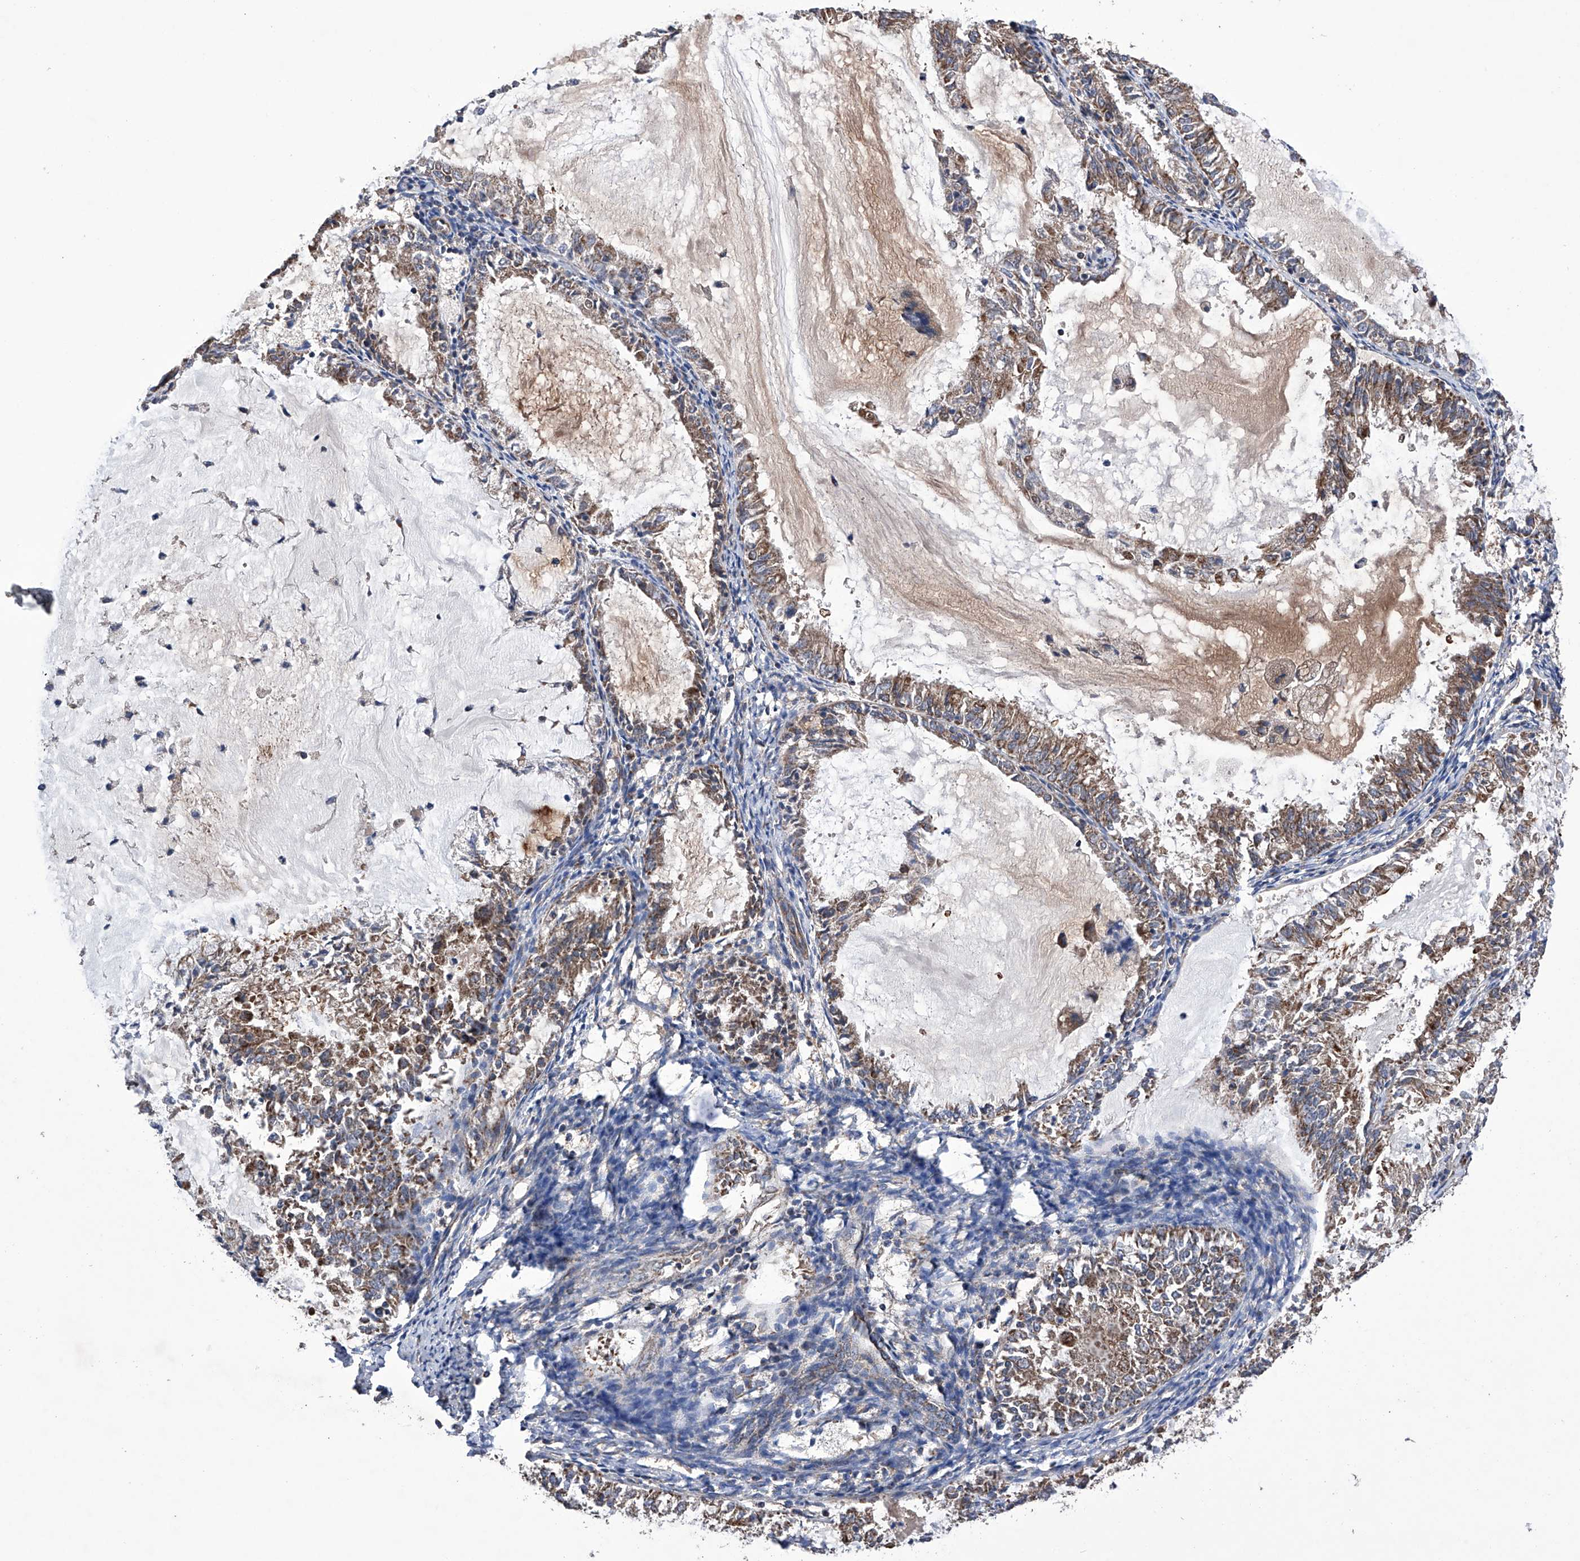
{"staining": {"intensity": "moderate", "quantity": ">75%", "location": "cytoplasmic/membranous"}, "tissue": "endometrial cancer", "cell_type": "Tumor cells", "image_type": "cancer", "snomed": [{"axis": "morphology", "description": "Adenocarcinoma, NOS"}, {"axis": "topography", "description": "Endometrium"}], "caption": "A medium amount of moderate cytoplasmic/membranous staining is appreciated in approximately >75% of tumor cells in adenocarcinoma (endometrial) tissue. Immunohistochemistry stains the protein in brown and the nuclei are stained blue.", "gene": "EFCAB2", "patient": {"sex": "female", "age": 57}}